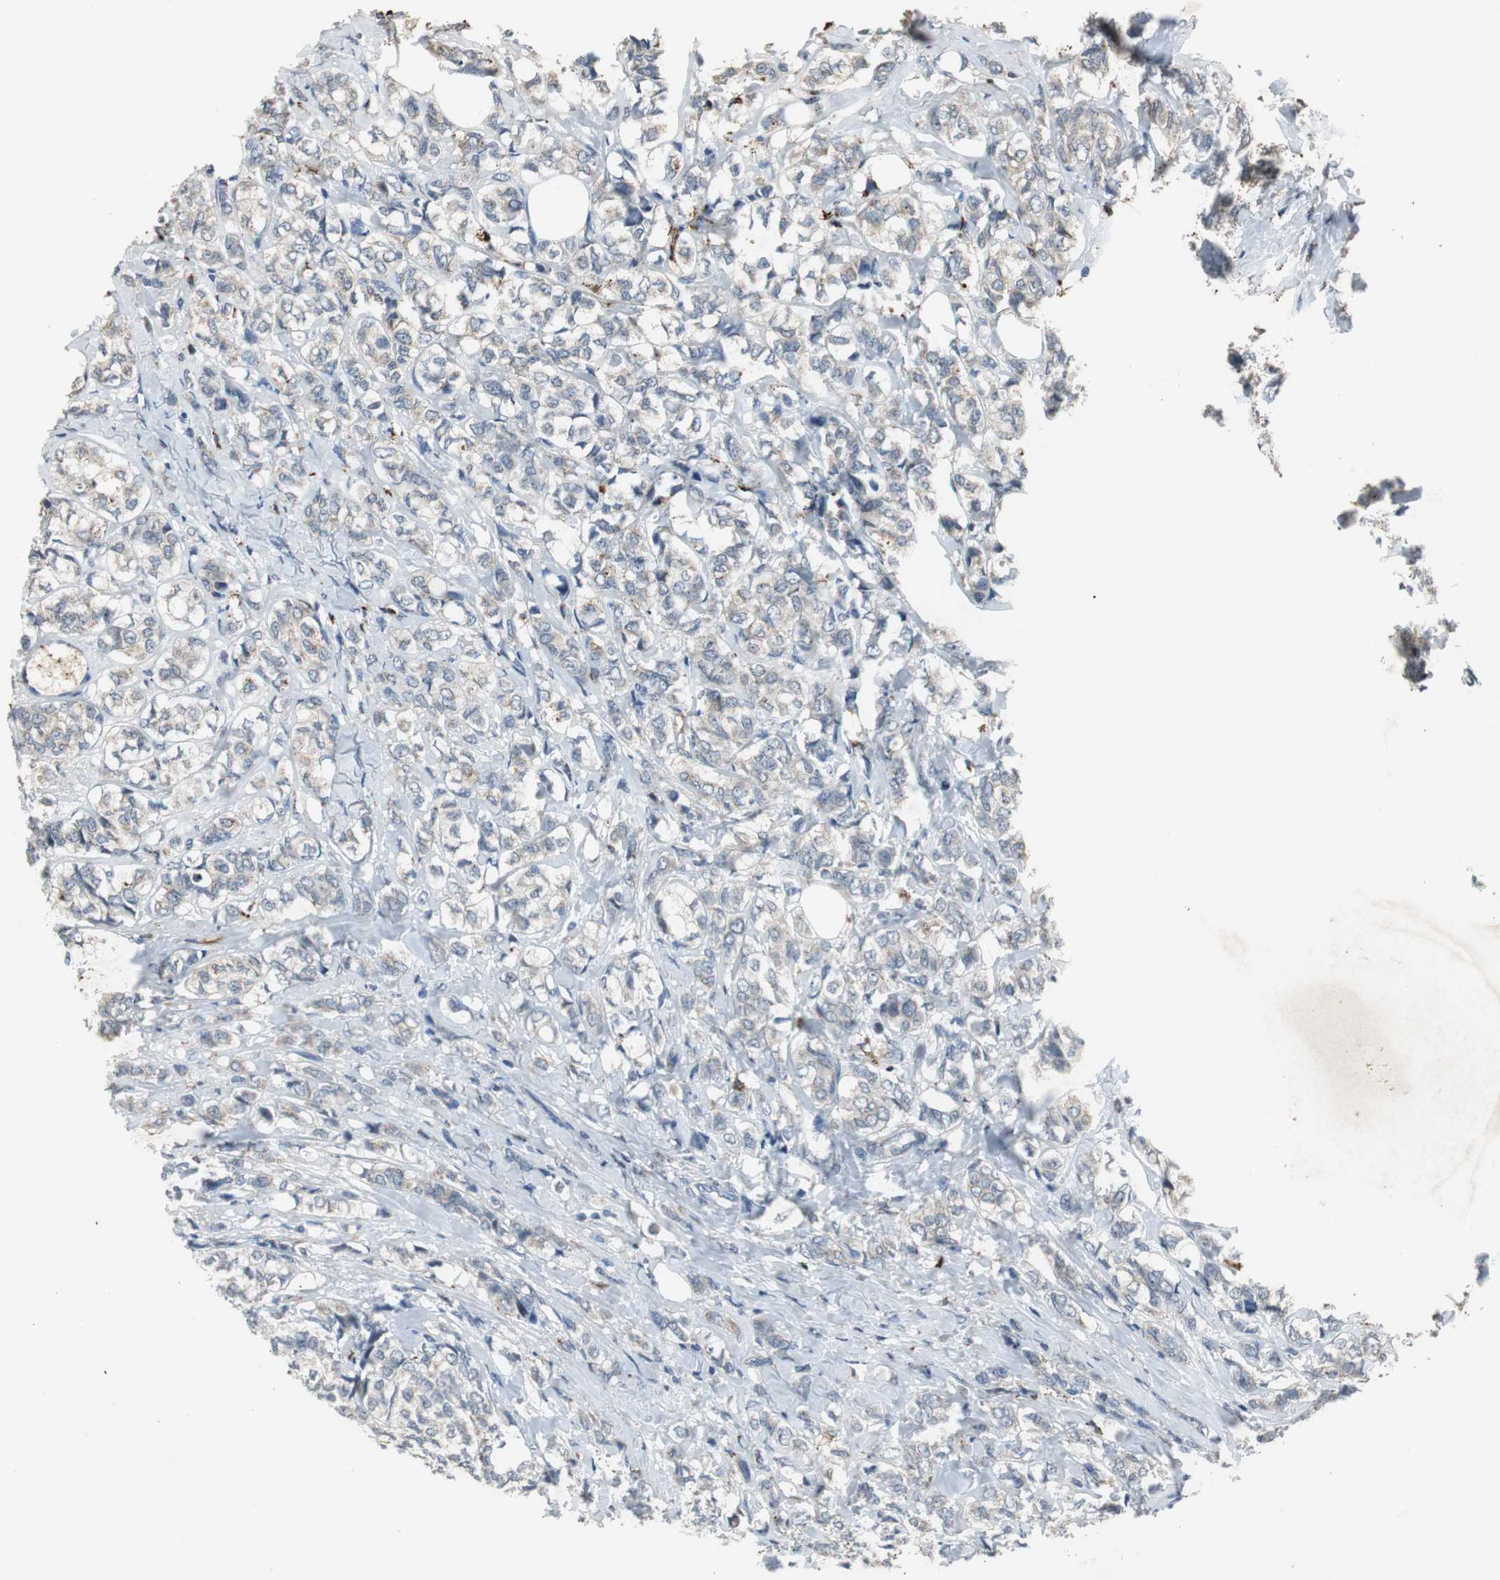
{"staining": {"intensity": "weak", "quantity": "25%-75%", "location": "cytoplasmic/membranous"}, "tissue": "breast cancer", "cell_type": "Tumor cells", "image_type": "cancer", "snomed": [{"axis": "morphology", "description": "Lobular carcinoma"}, {"axis": "topography", "description": "Breast"}], "caption": "Protein staining by immunohistochemistry (IHC) displays weak cytoplasmic/membranous staining in approximately 25%-75% of tumor cells in breast cancer (lobular carcinoma).", "gene": "PCYT1B", "patient": {"sex": "female", "age": 60}}